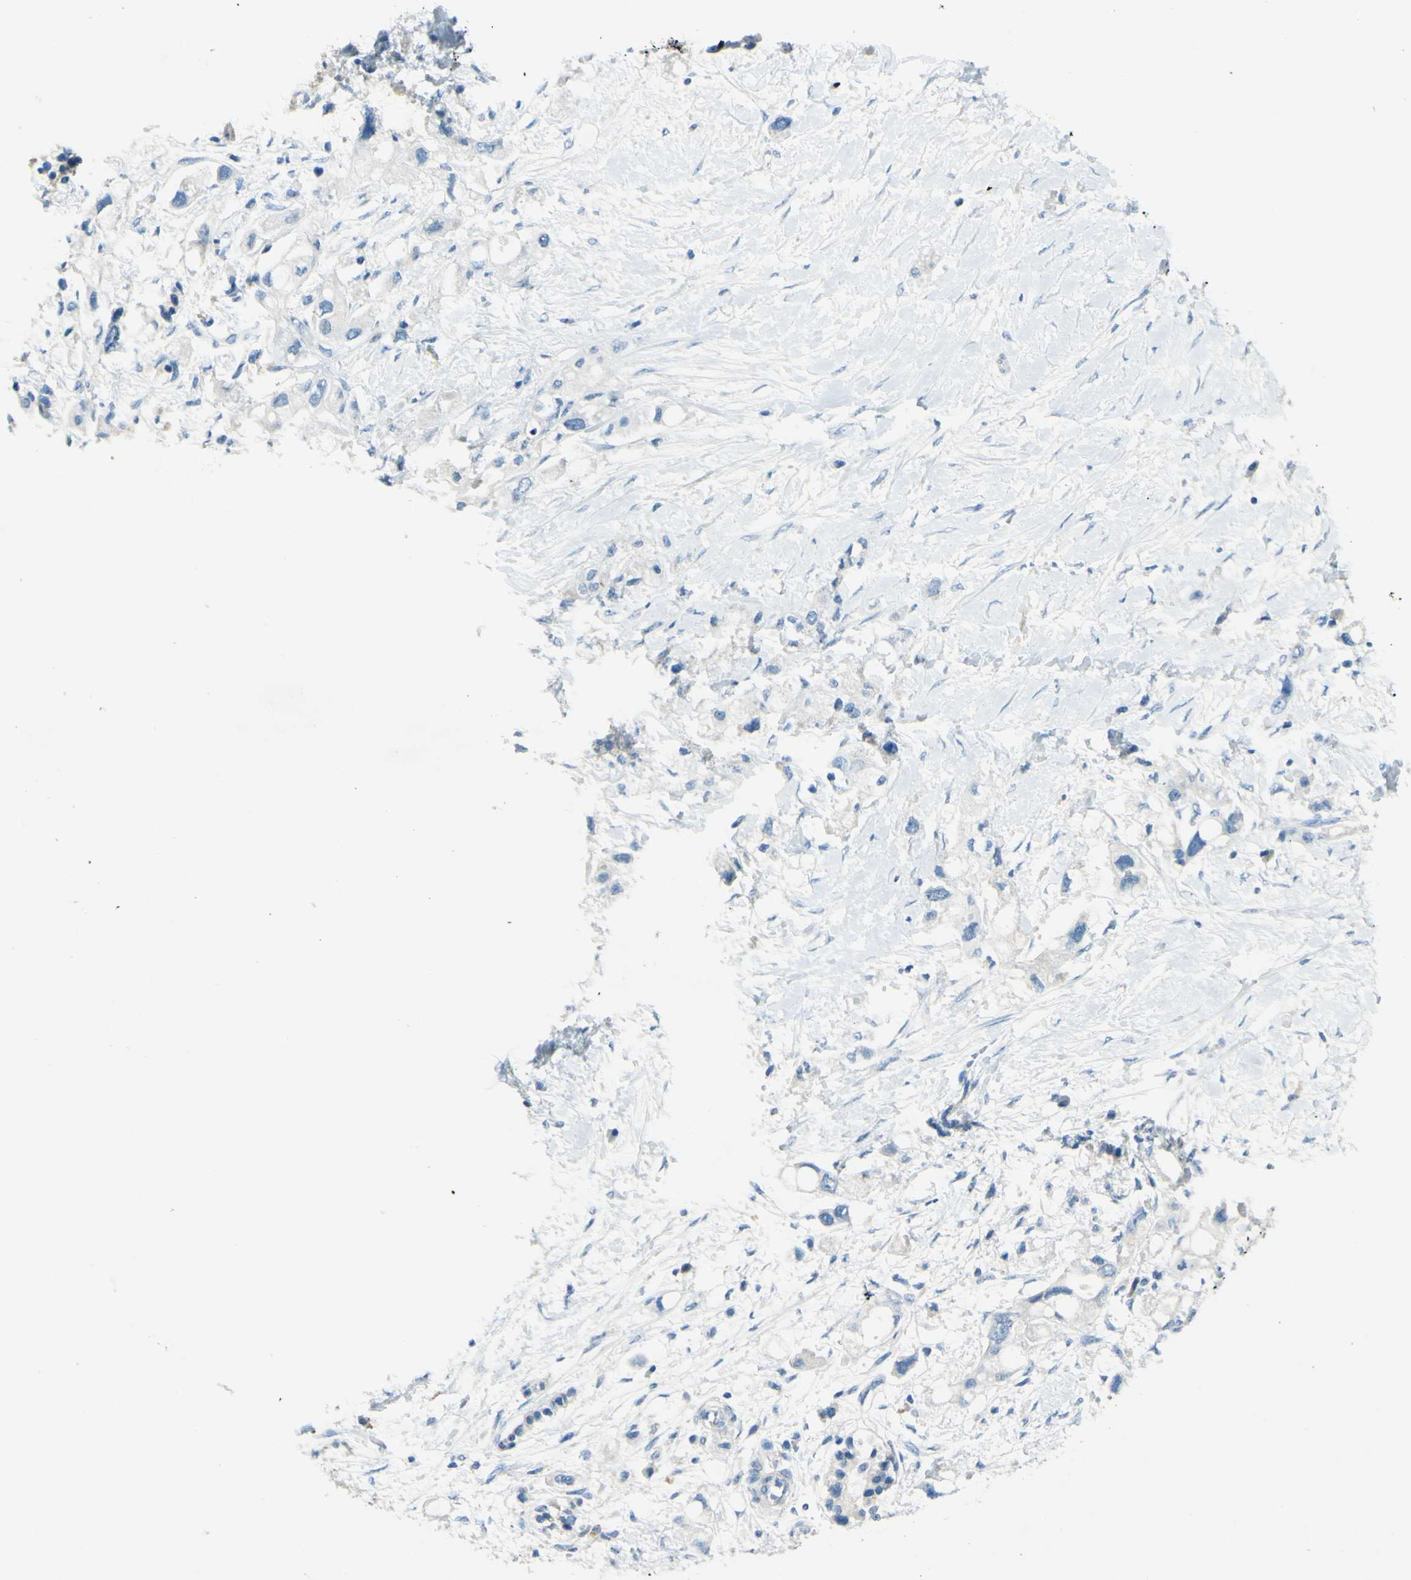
{"staining": {"intensity": "negative", "quantity": "none", "location": "none"}, "tissue": "pancreatic cancer", "cell_type": "Tumor cells", "image_type": "cancer", "snomed": [{"axis": "morphology", "description": "Adenocarcinoma, NOS"}, {"axis": "topography", "description": "Pancreas"}], "caption": "Immunohistochemistry histopathology image of neoplastic tissue: human pancreatic adenocarcinoma stained with DAB displays no significant protein expression in tumor cells.", "gene": "CDH10", "patient": {"sex": "female", "age": 56}}